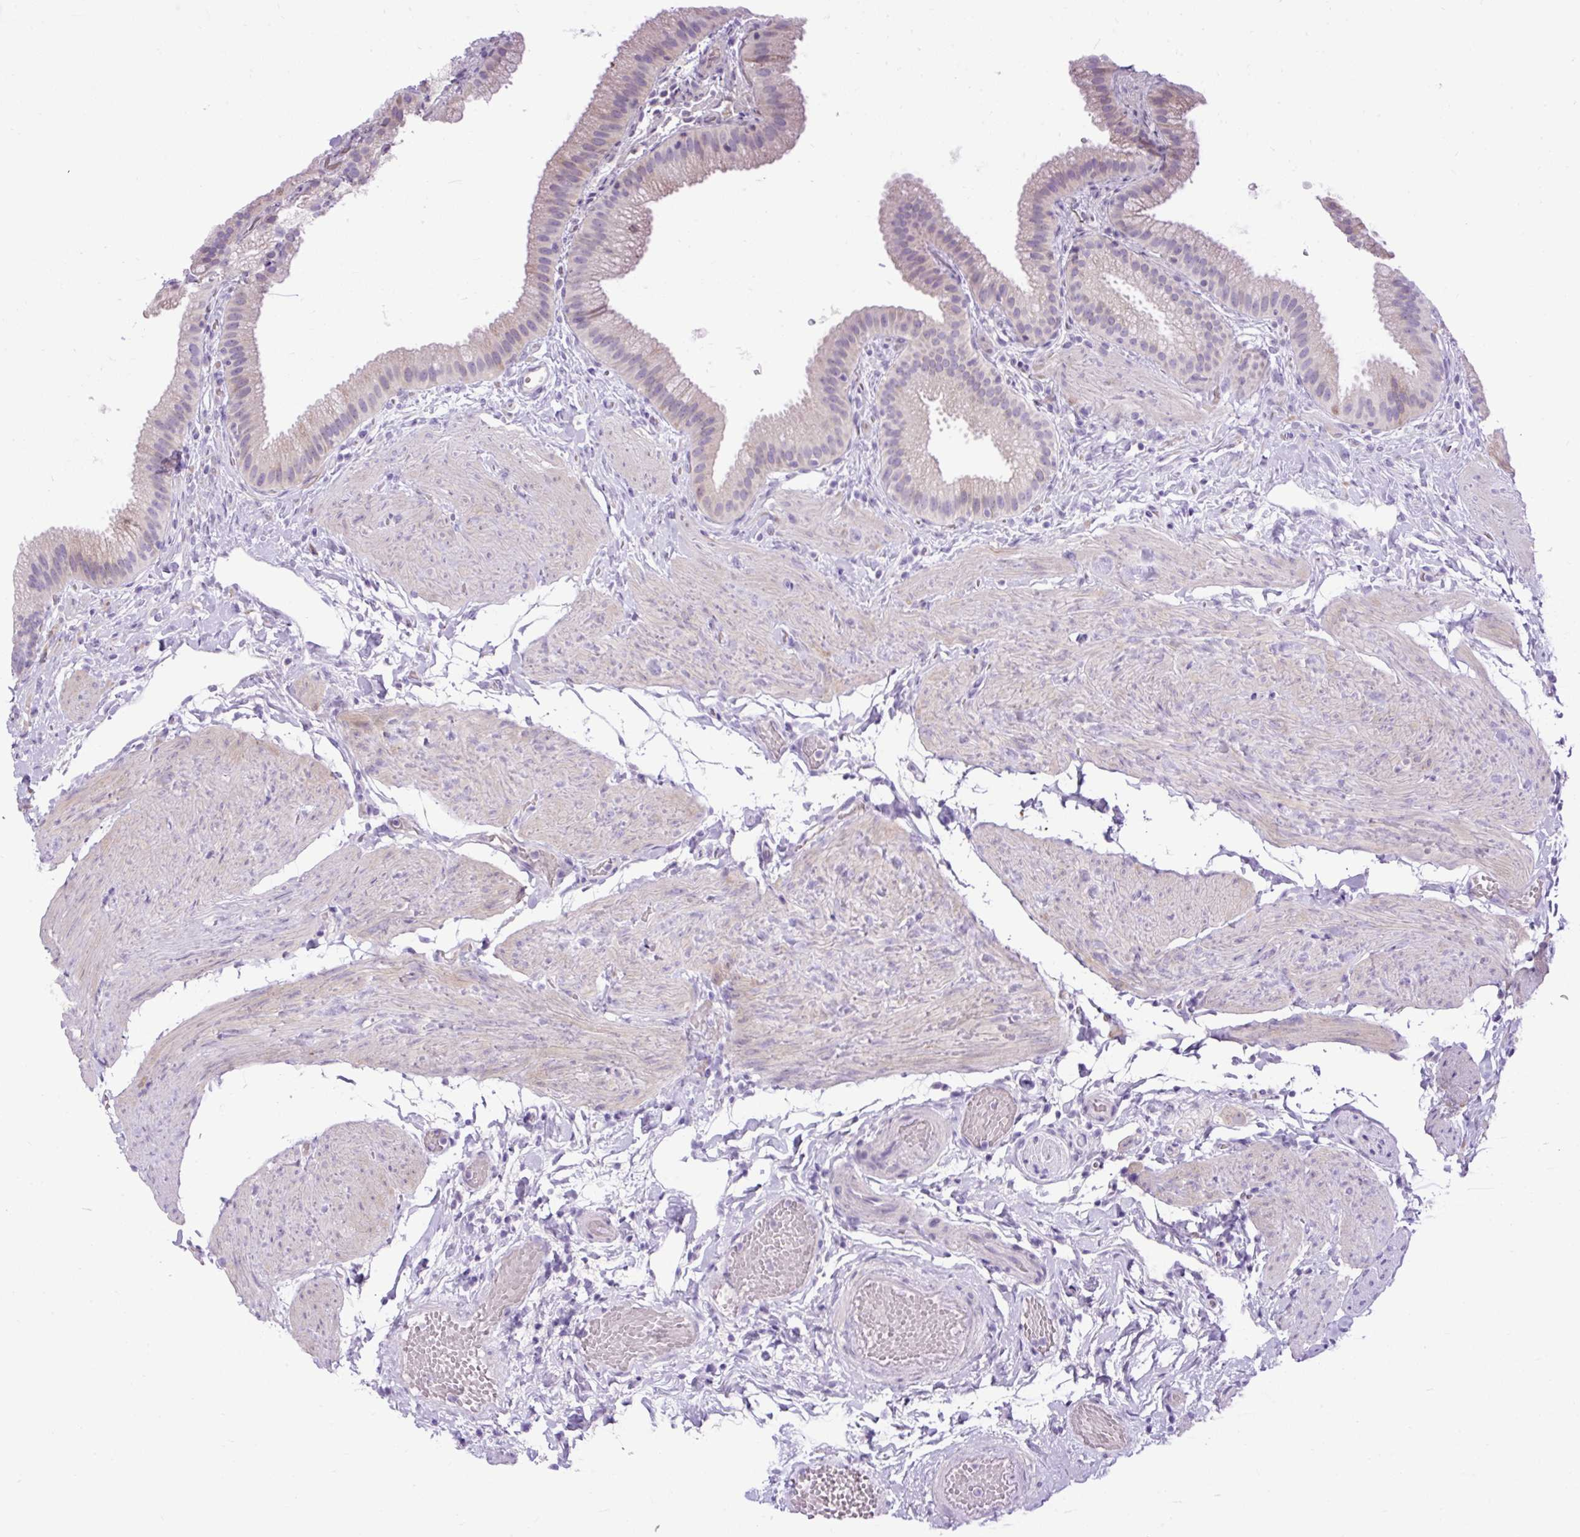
{"staining": {"intensity": "negative", "quantity": "none", "location": "none"}, "tissue": "gallbladder", "cell_type": "Glandular cells", "image_type": "normal", "snomed": [{"axis": "morphology", "description": "Normal tissue, NOS"}, {"axis": "topography", "description": "Gallbladder"}], "caption": "This is a micrograph of IHC staining of benign gallbladder, which shows no positivity in glandular cells. (DAB immunohistochemistry (IHC) visualized using brightfield microscopy, high magnification).", "gene": "SPTBN5", "patient": {"sex": "female", "age": 63}}